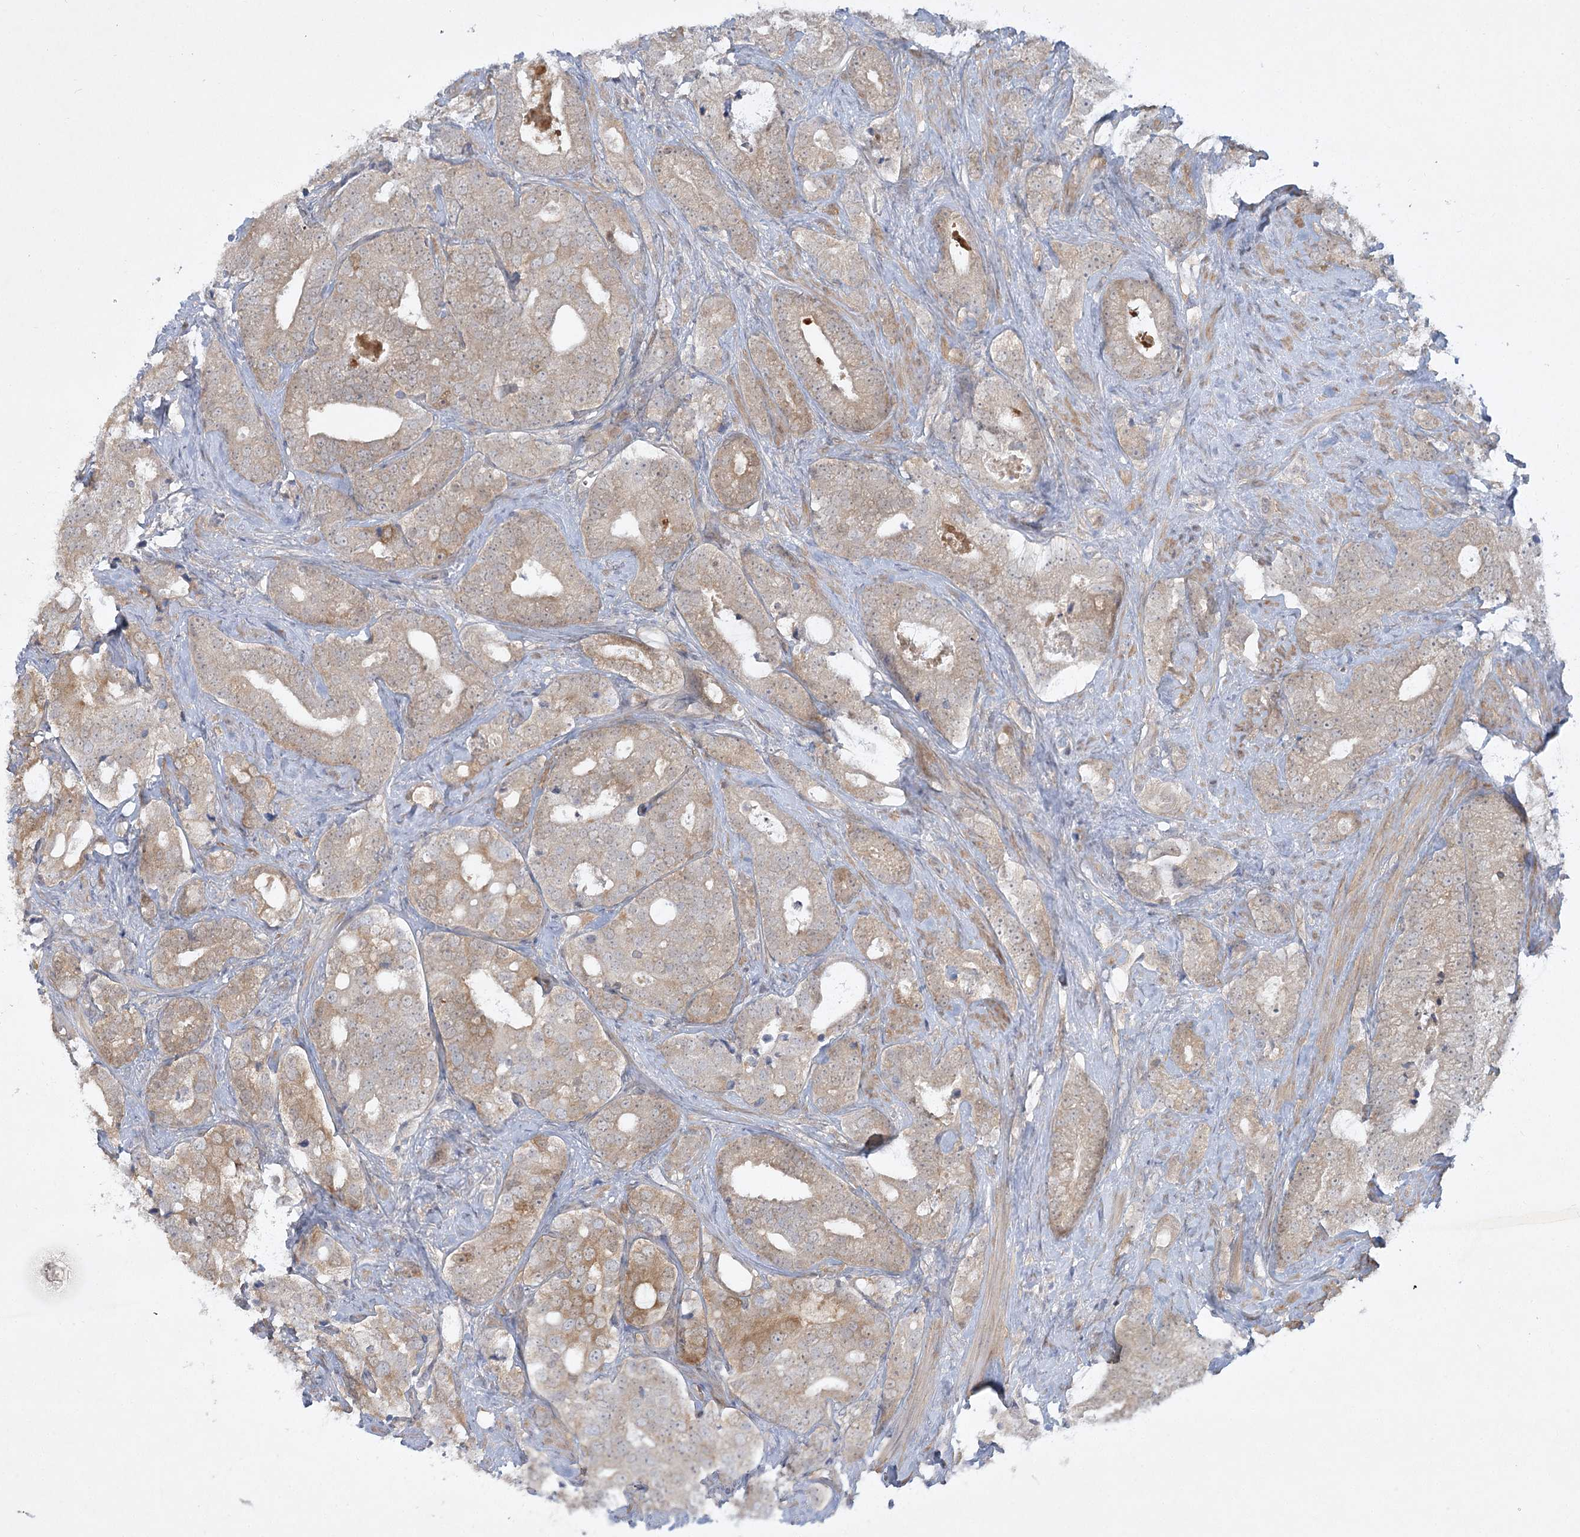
{"staining": {"intensity": "moderate", "quantity": "25%-75%", "location": "cytoplasmic/membranous"}, "tissue": "prostate cancer", "cell_type": "Tumor cells", "image_type": "cancer", "snomed": [{"axis": "morphology", "description": "Adenocarcinoma, High grade"}, {"axis": "topography", "description": "Prostate and seminal vesicle, NOS"}], "caption": "Immunohistochemical staining of adenocarcinoma (high-grade) (prostate) reveals moderate cytoplasmic/membranous protein expression in about 25%-75% of tumor cells.", "gene": "AAMDC", "patient": {"sex": "male", "age": 67}}